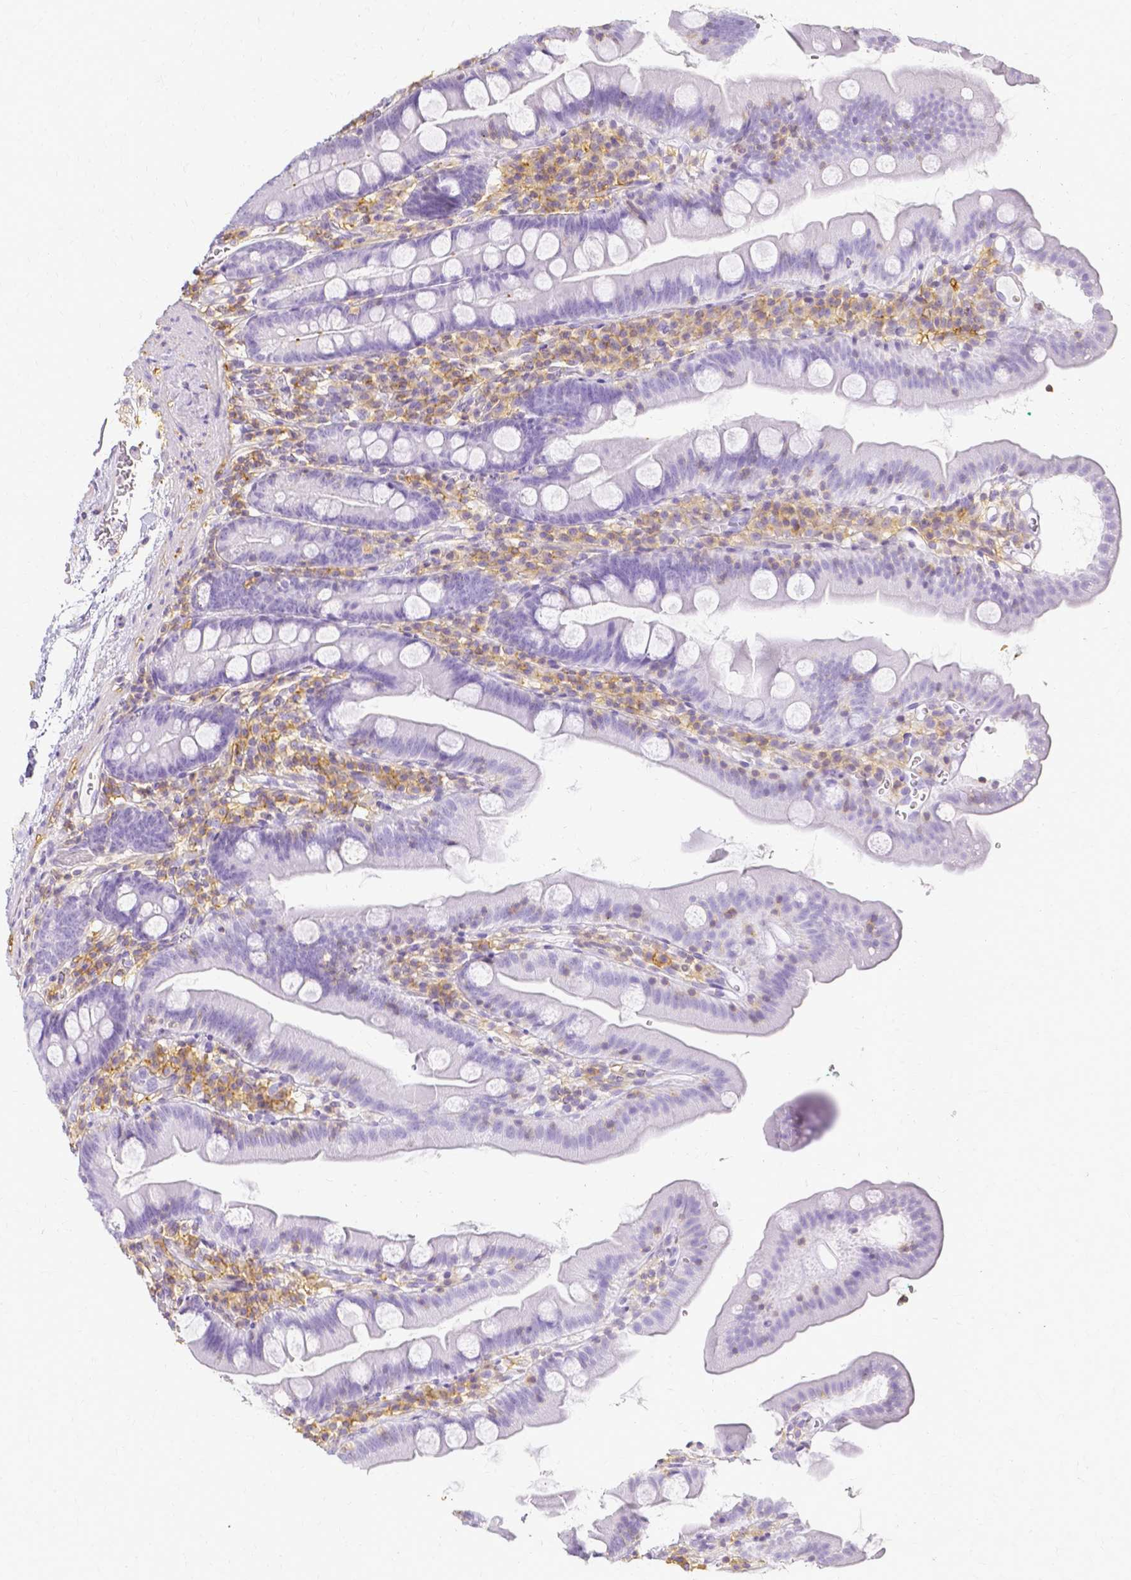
{"staining": {"intensity": "negative", "quantity": "none", "location": "none"}, "tissue": "duodenum", "cell_type": "Glandular cells", "image_type": "normal", "snomed": [{"axis": "morphology", "description": "Normal tissue, NOS"}, {"axis": "topography", "description": "Duodenum"}], "caption": "DAB immunohistochemical staining of normal human duodenum exhibits no significant staining in glandular cells. (Brightfield microscopy of DAB (3,3'-diaminobenzidine) immunohistochemistry at high magnification).", "gene": "HSPA12A", "patient": {"sex": "female", "age": 67}}